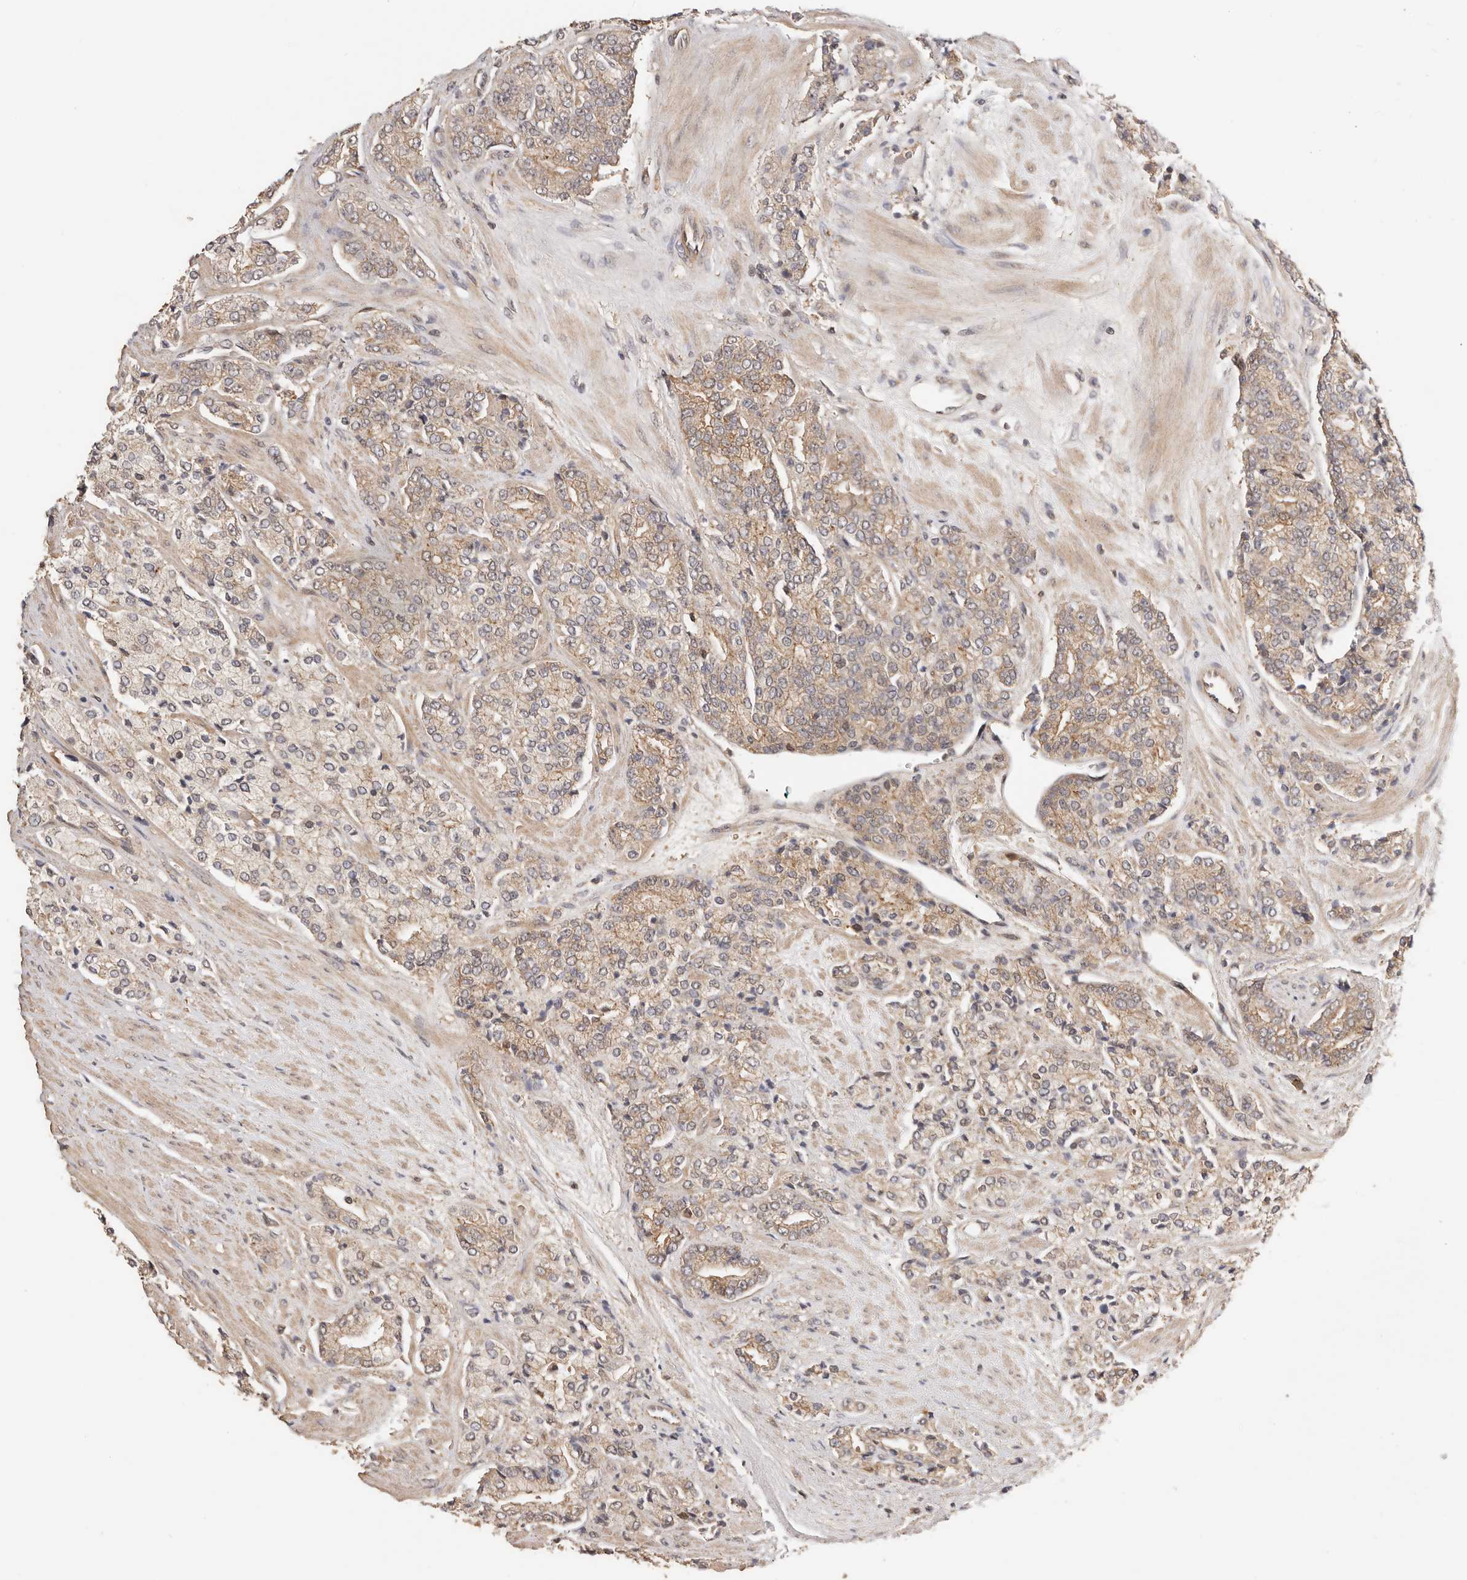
{"staining": {"intensity": "moderate", "quantity": "25%-75%", "location": "cytoplasmic/membranous"}, "tissue": "prostate cancer", "cell_type": "Tumor cells", "image_type": "cancer", "snomed": [{"axis": "morphology", "description": "Adenocarcinoma, High grade"}, {"axis": "topography", "description": "Prostate"}], "caption": "Immunohistochemistry of human prostate adenocarcinoma (high-grade) reveals medium levels of moderate cytoplasmic/membranous staining in approximately 25%-75% of tumor cells.", "gene": "AFDN", "patient": {"sex": "male", "age": 71}}